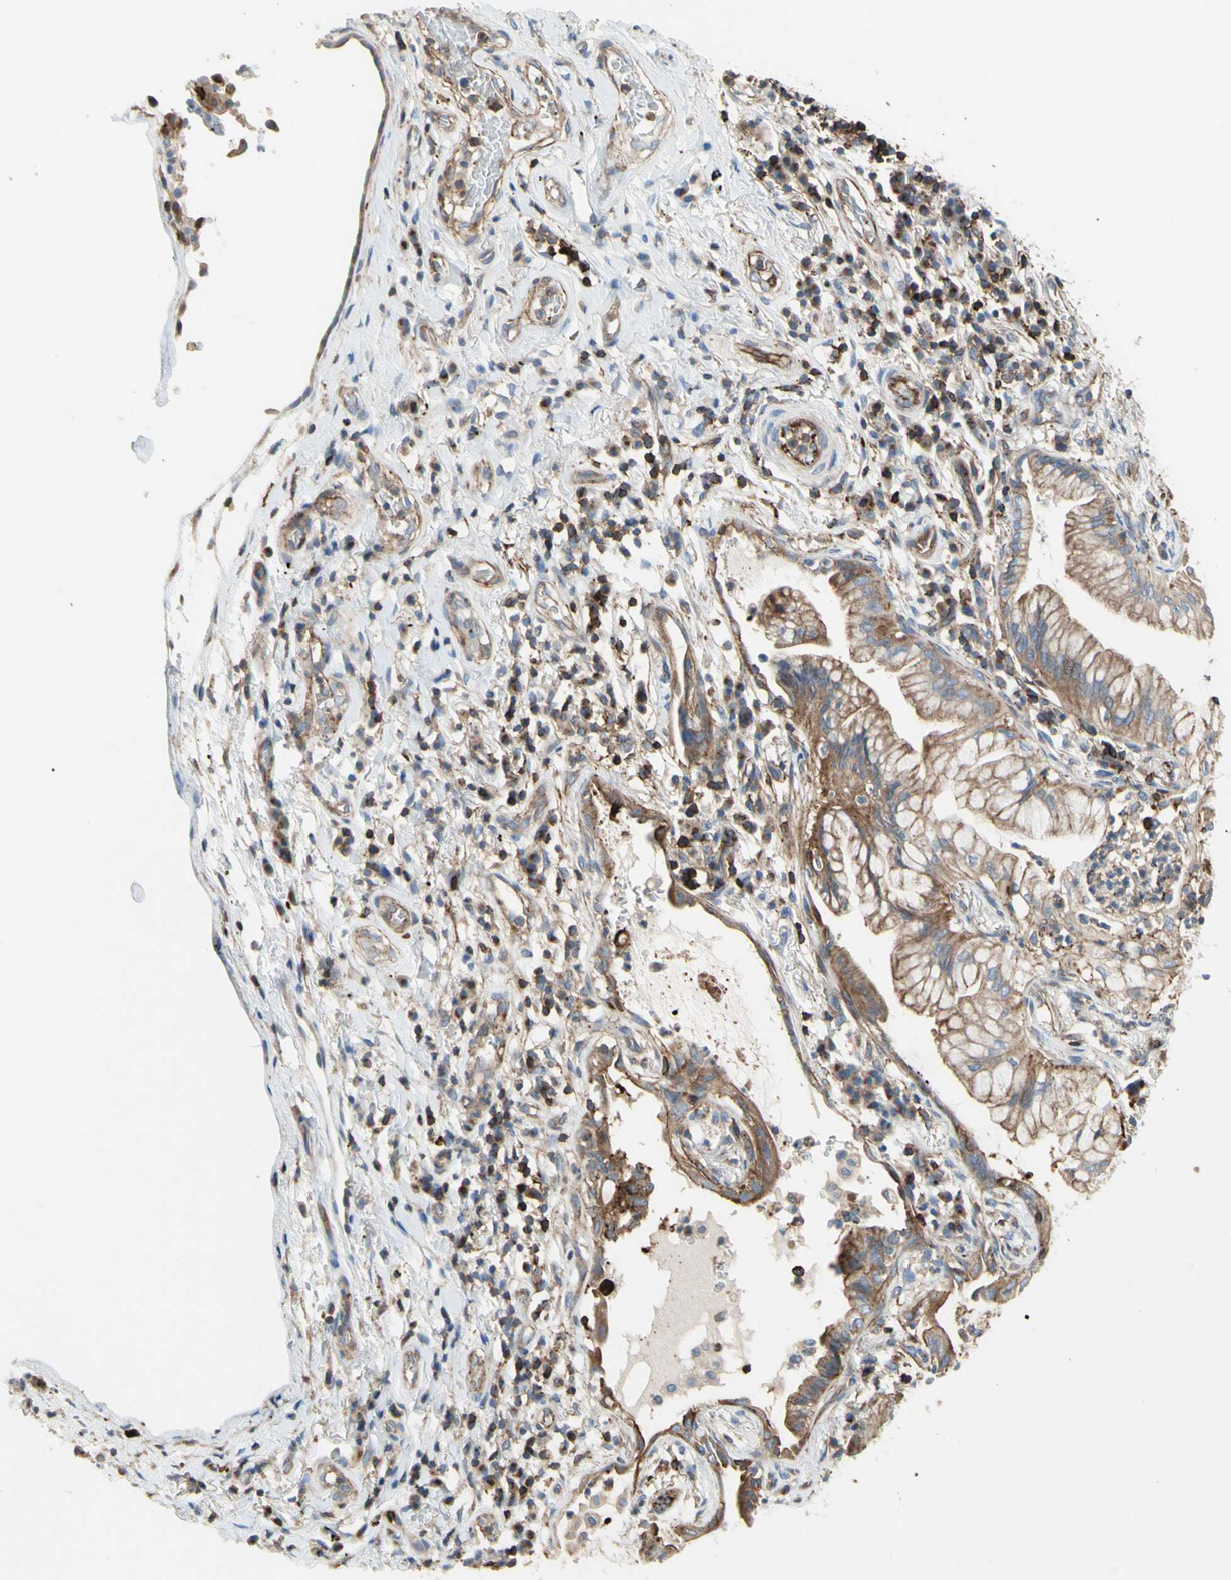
{"staining": {"intensity": "moderate", "quantity": ">75%", "location": "cytoplasmic/membranous"}, "tissue": "lung cancer", "cell_type": "Tumor cells", "image_type": "cancer", "snomed": [{"axis": "morphology", "description": "Adenocarcinoma, NOS"}, {"axis": "topography", "description": "Lung"}], "caption": "Protein analysis of lung cancer (adenocarcinoma) tissue demonstrates moderate cytoplasmic/membranous expression in approximately >75% of tumor cells.", "gene": "SEMA4C", "patient": {"sex": "female", "age": 70}}